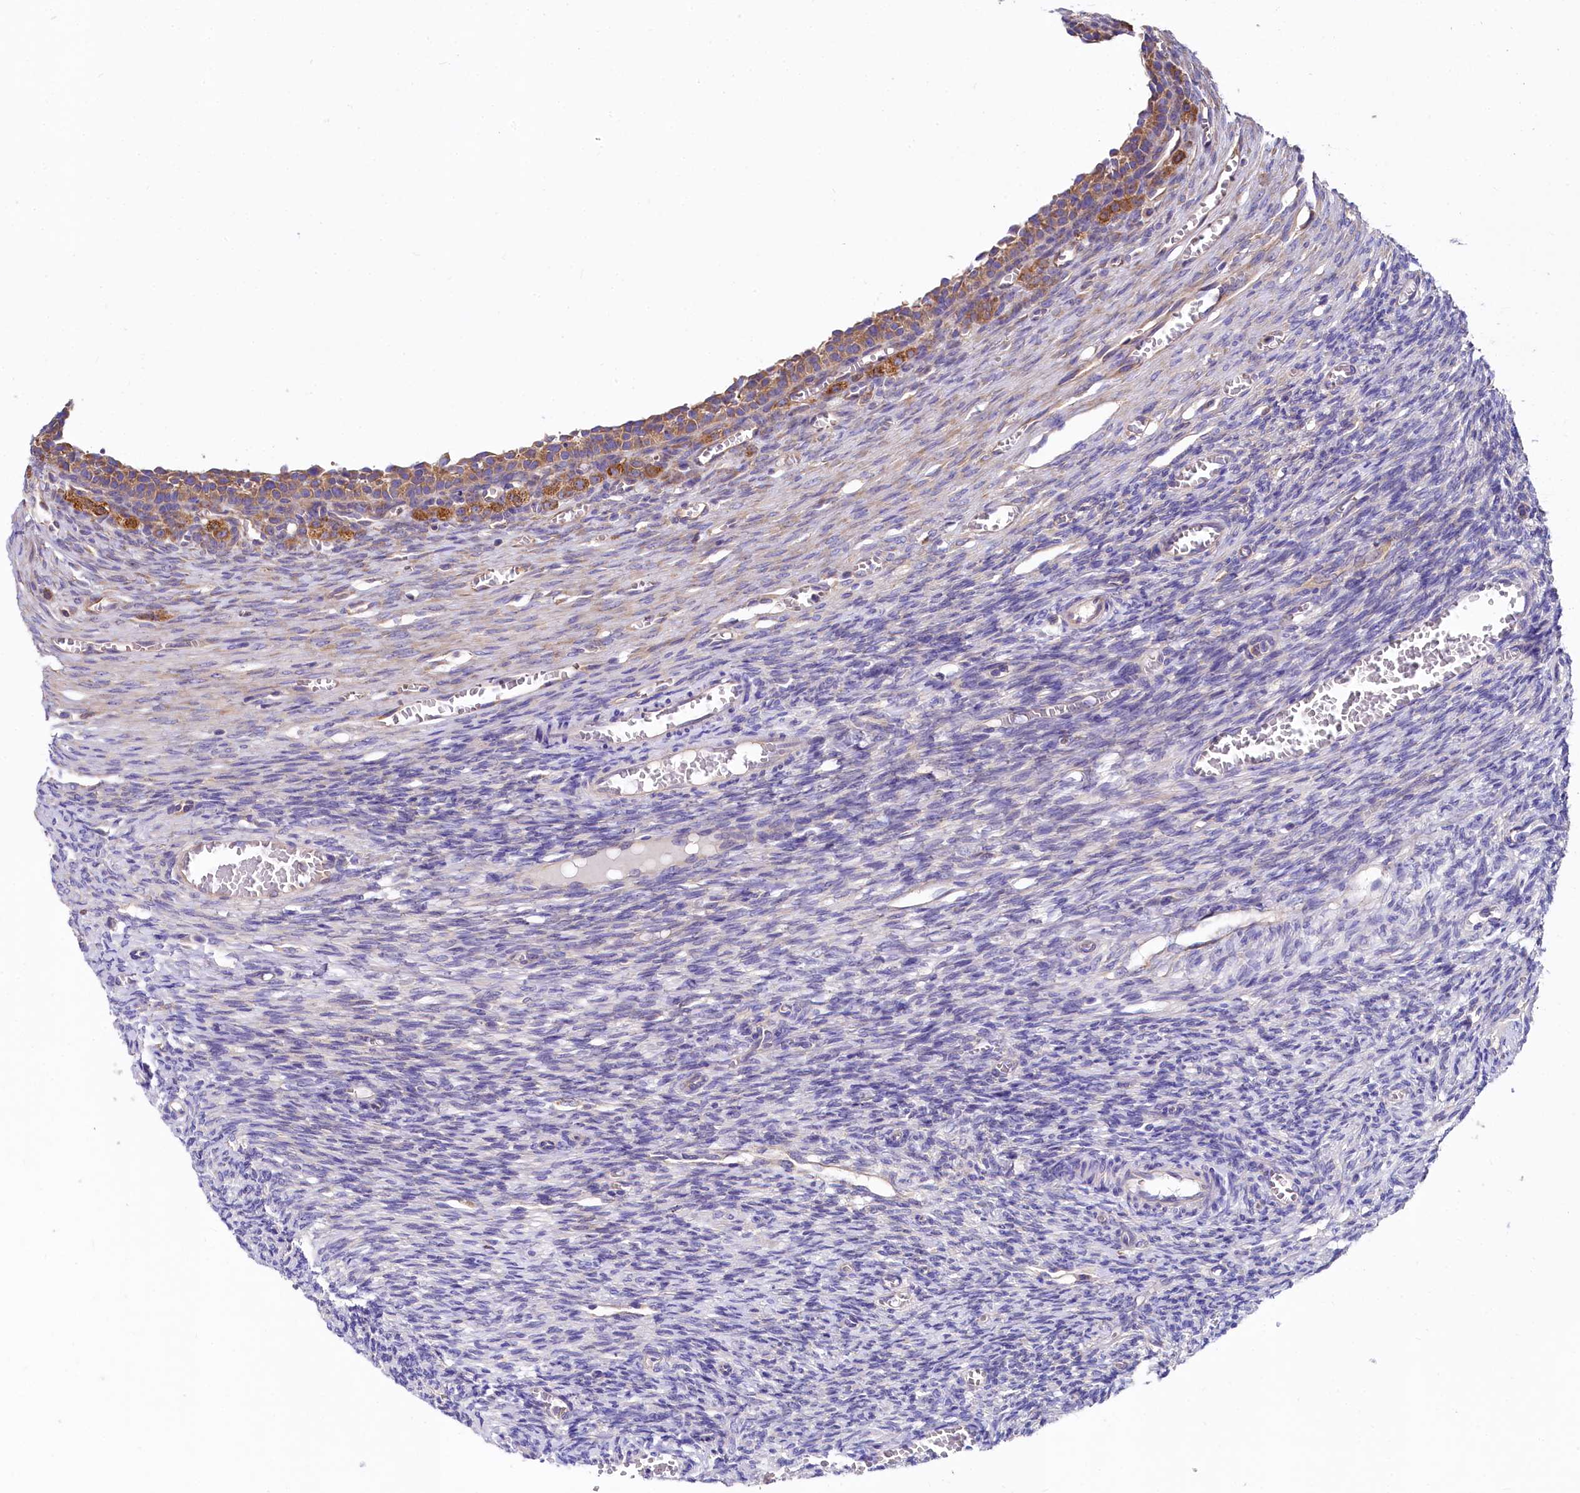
{"staining": {"intensity": "moderate", "quantity": ">75%", "location": "cytoplasmic/membranous"}, "tissue": "ovary", "cell_type": "Follicle cells", "image_type": "normal", "snomed": [{"axis": "morphology", "description": "Normal tissue, NOS"}, {"axis": "topography", "description": "Ovary"}], "caption": "This is a histology image of immunohistochemistry staining of benign ovary, which shows moderate positivity in the cytoplasmic/membranous of follicle cells.", "gene": "QARS1", "patient": {"sex": "female", "age": 27}}